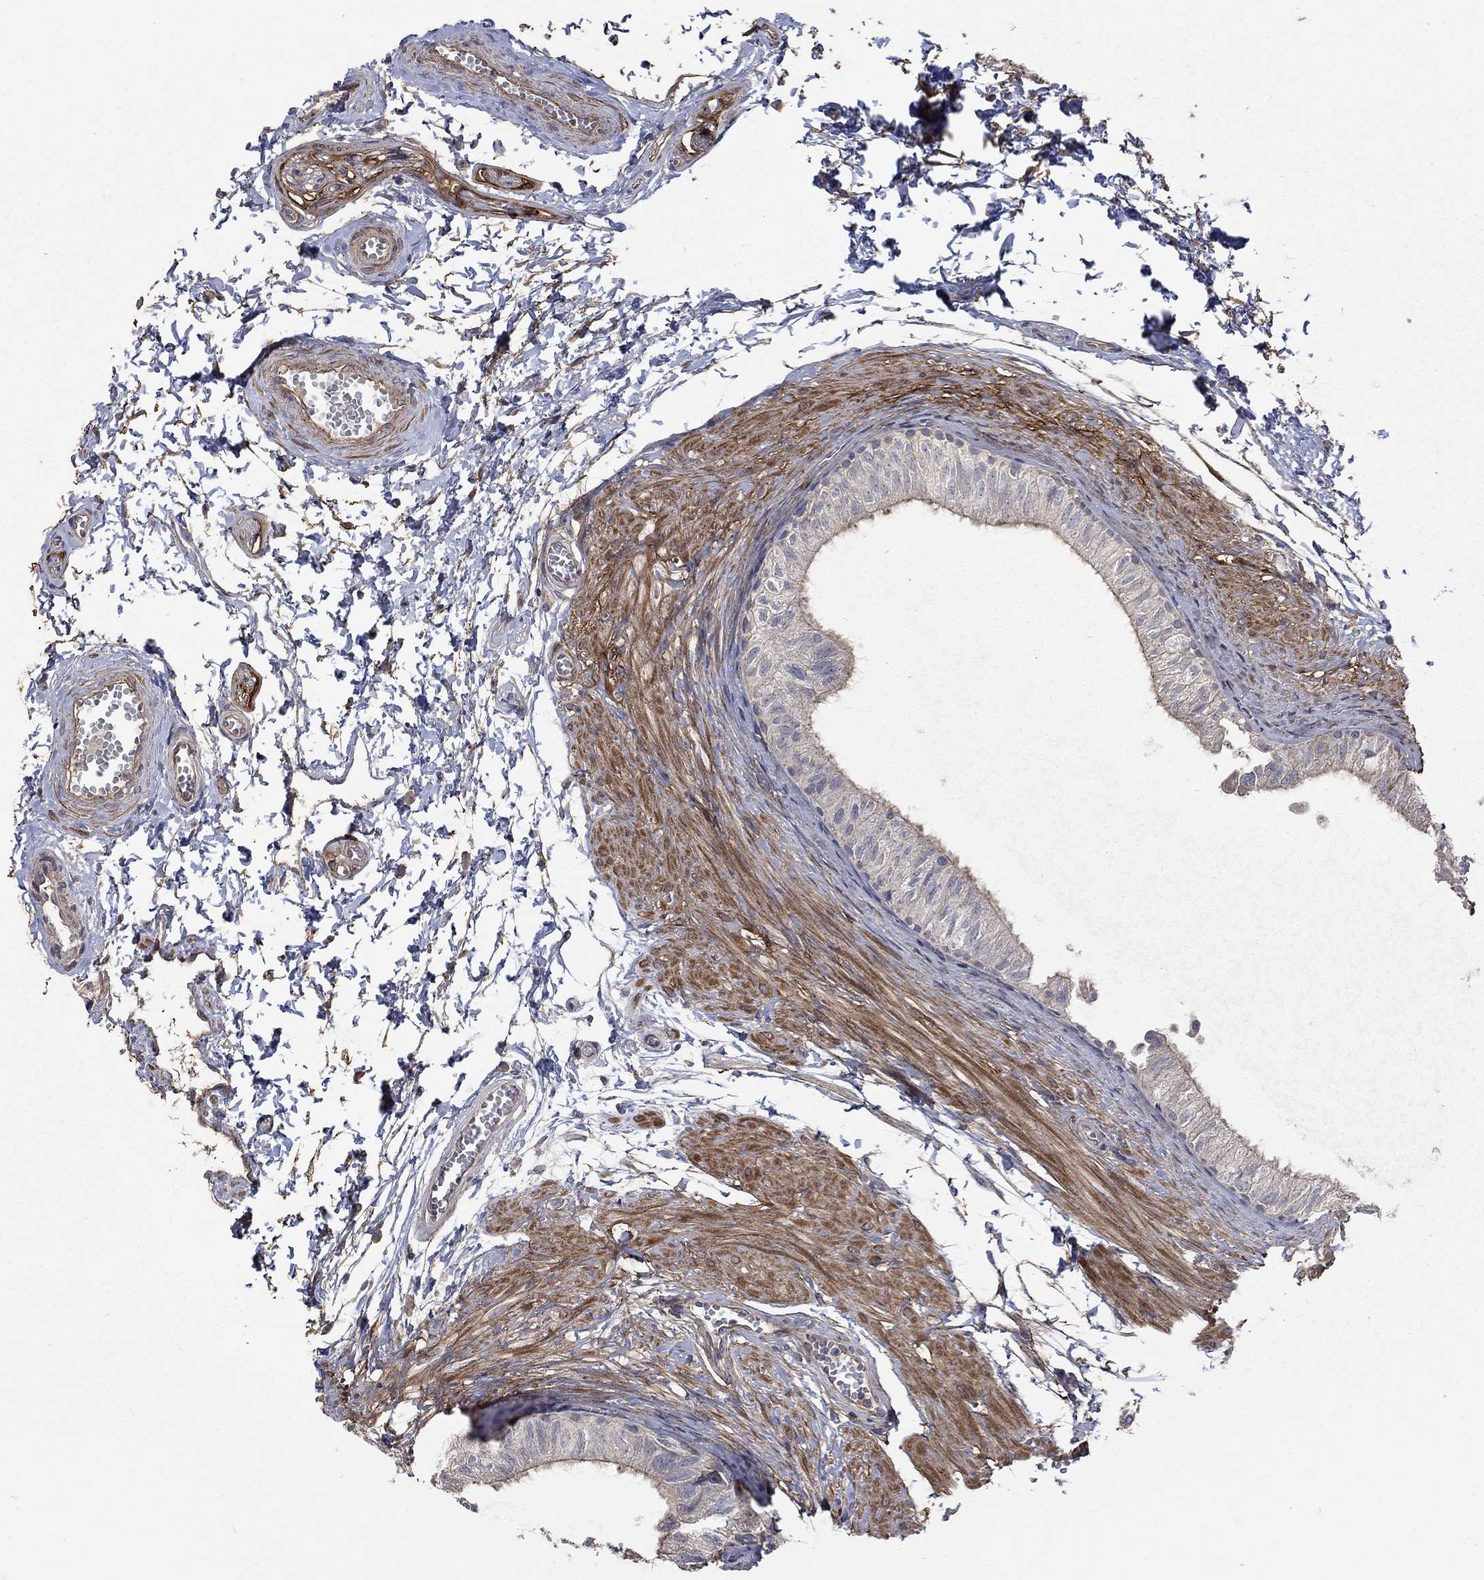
{"staining": {"intensity": "negative", "quantity": "none", "location": "none"}, "tissue": "epididymis", "cell_type": "Glandular cells", "image_type": "normal", "snomed": [{"axis": "morphology", "description": "Normal tissue, NOS"}, {"axis": "topography", "description": "Epididymis"}], "caption": "Human epididymis stained for a protein using IHC displays no staining in glandular cells.", "gene": "VCAN", "patient": {"sex": "male", "age": 22}}